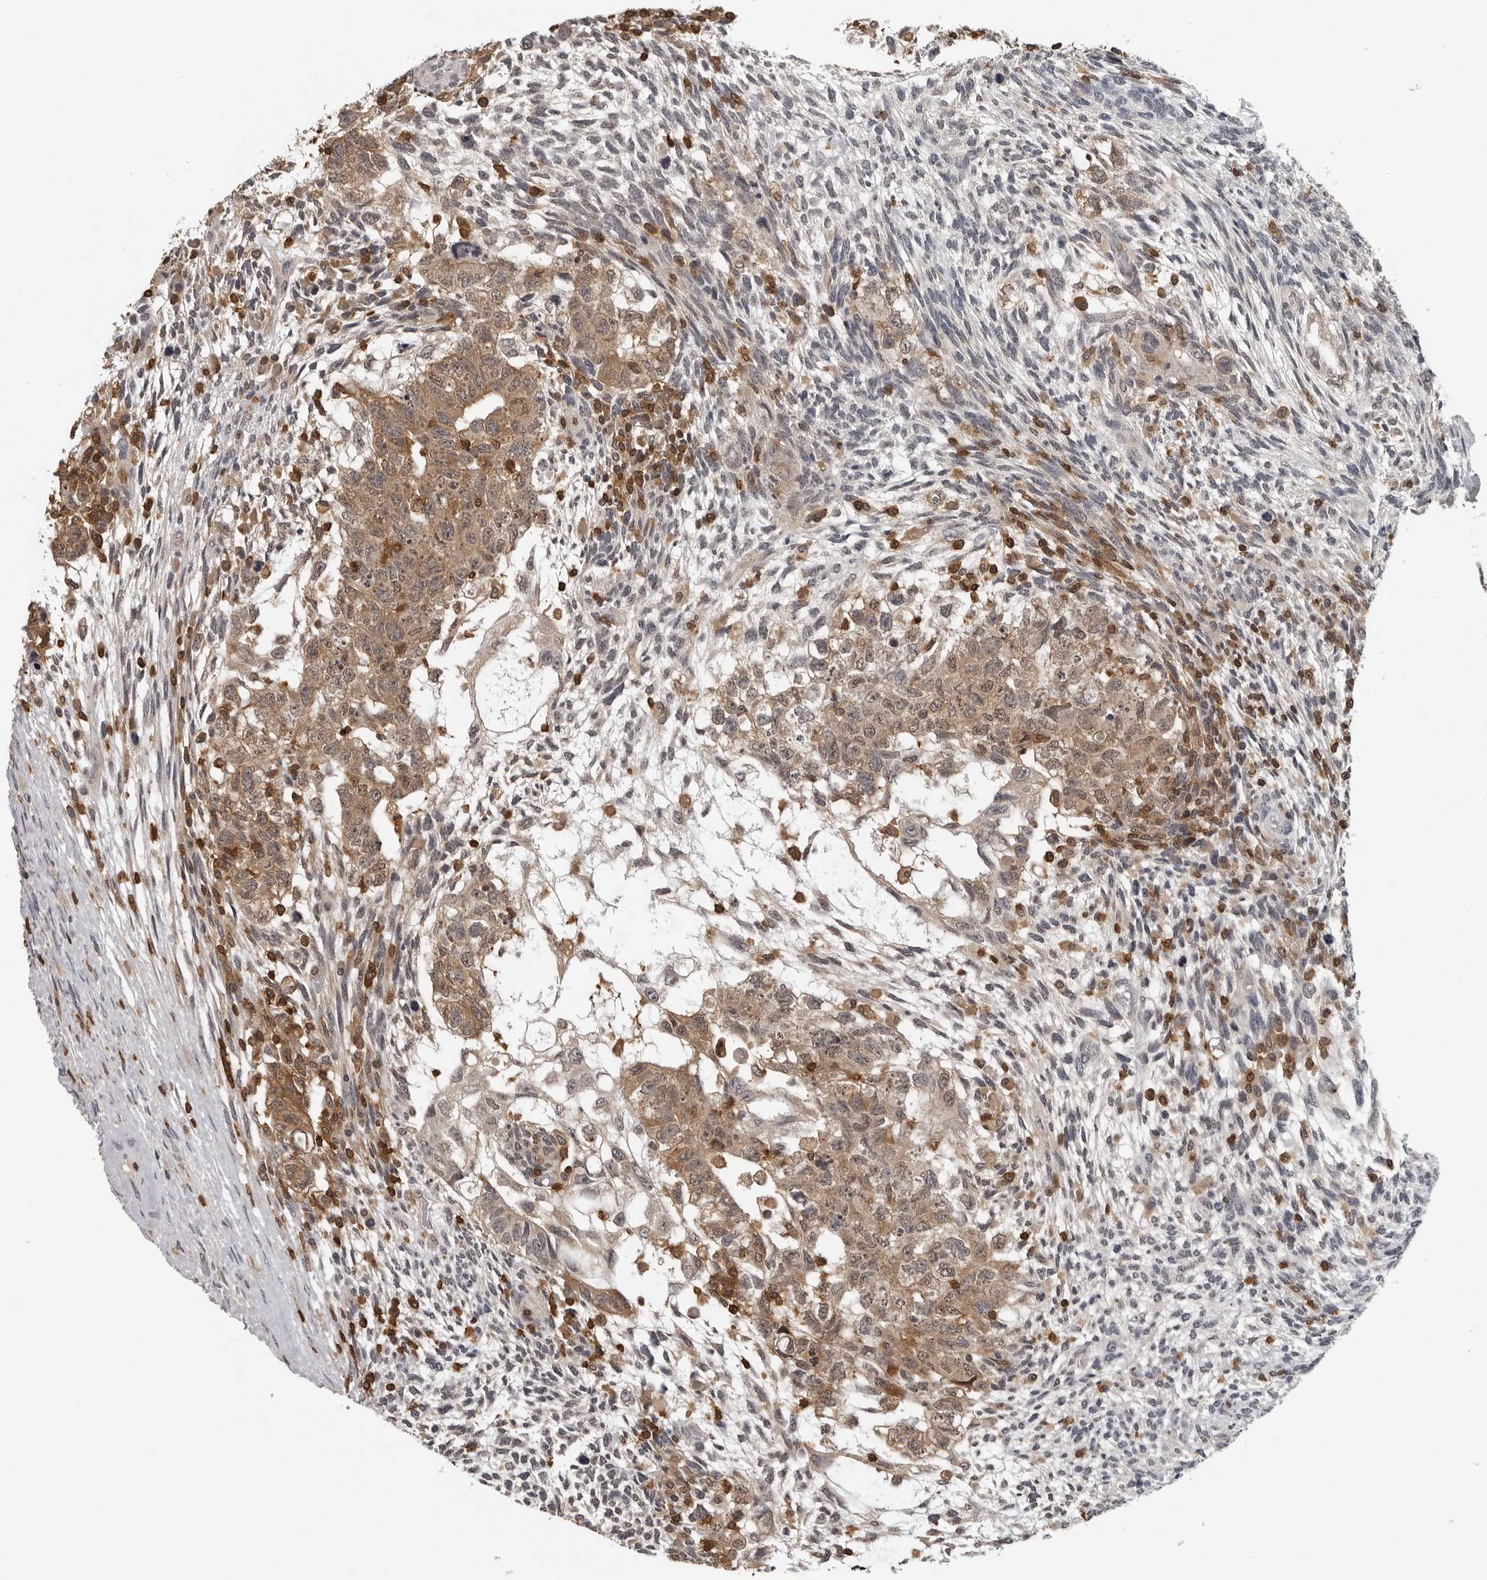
{"staining": {"intensity": "moderate", "quantity": ">75%", "location": "cytoplasmic/membranous"}, "tissue": "testis cancer", "cell_type": "Tumor cells", "image_type": "cancer", "snomed": [{"axis": "morphology", "description": "Normal tissue, NOS"}, {"axis": "morphology", "description": "Carcinoma, Embryonal, NOS"}, {"axis": "topography", "description": "Testis"}], "caption": "Tumor cells demonstrate medium levels of moderate cytoplasmic/membranous staining in about >75% of cells in human testis embryonal carcinoma. (DAB (3,3'-diaminobenzidine) IHC with brightfield microscopy, high magnification).", "gene": "HSPH1", "patient": {"sex": "male", "age": 36}}